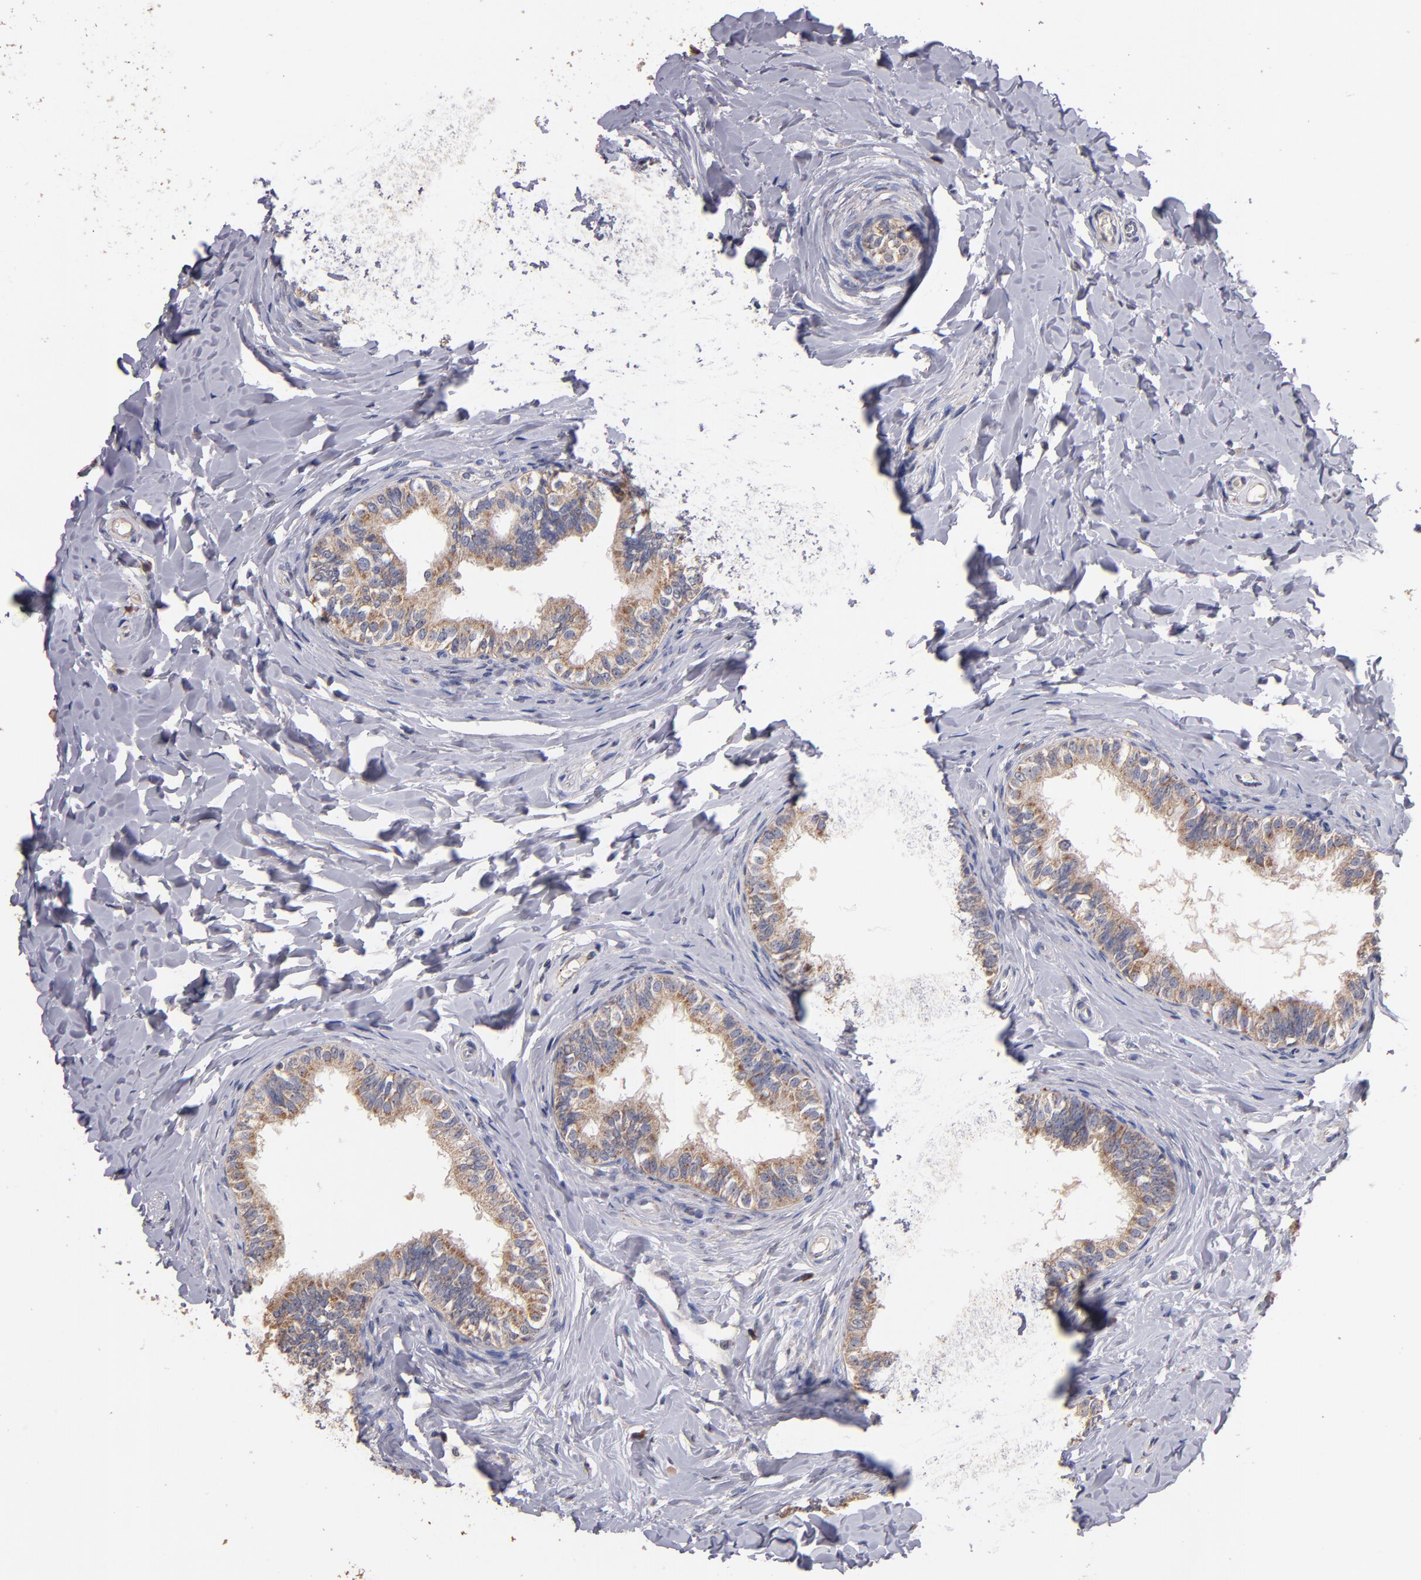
{"staining": {"intensity": "moderate", "quantity": ">75%", "location": "cytoplasmic/membranous"}, "tissue": "epididymis", "cell_type": "Glandular cells", "image_type": "normal", "snomed": [{"axis": "morphology", "description": "Normal tissue, NOS"}, {"axis": "topography", "description": "Soft tissue"}, {"axis": "topography", "description": "Epididymis"}], "caption": "About >75% of glandular cells in benign human epididymis display moderate cytoplasmic/membranous protein staining as visualized by brown immunohistochemical staining.", "gene": "DIABLO", "patient": {"sex": "male", "age": 26}}